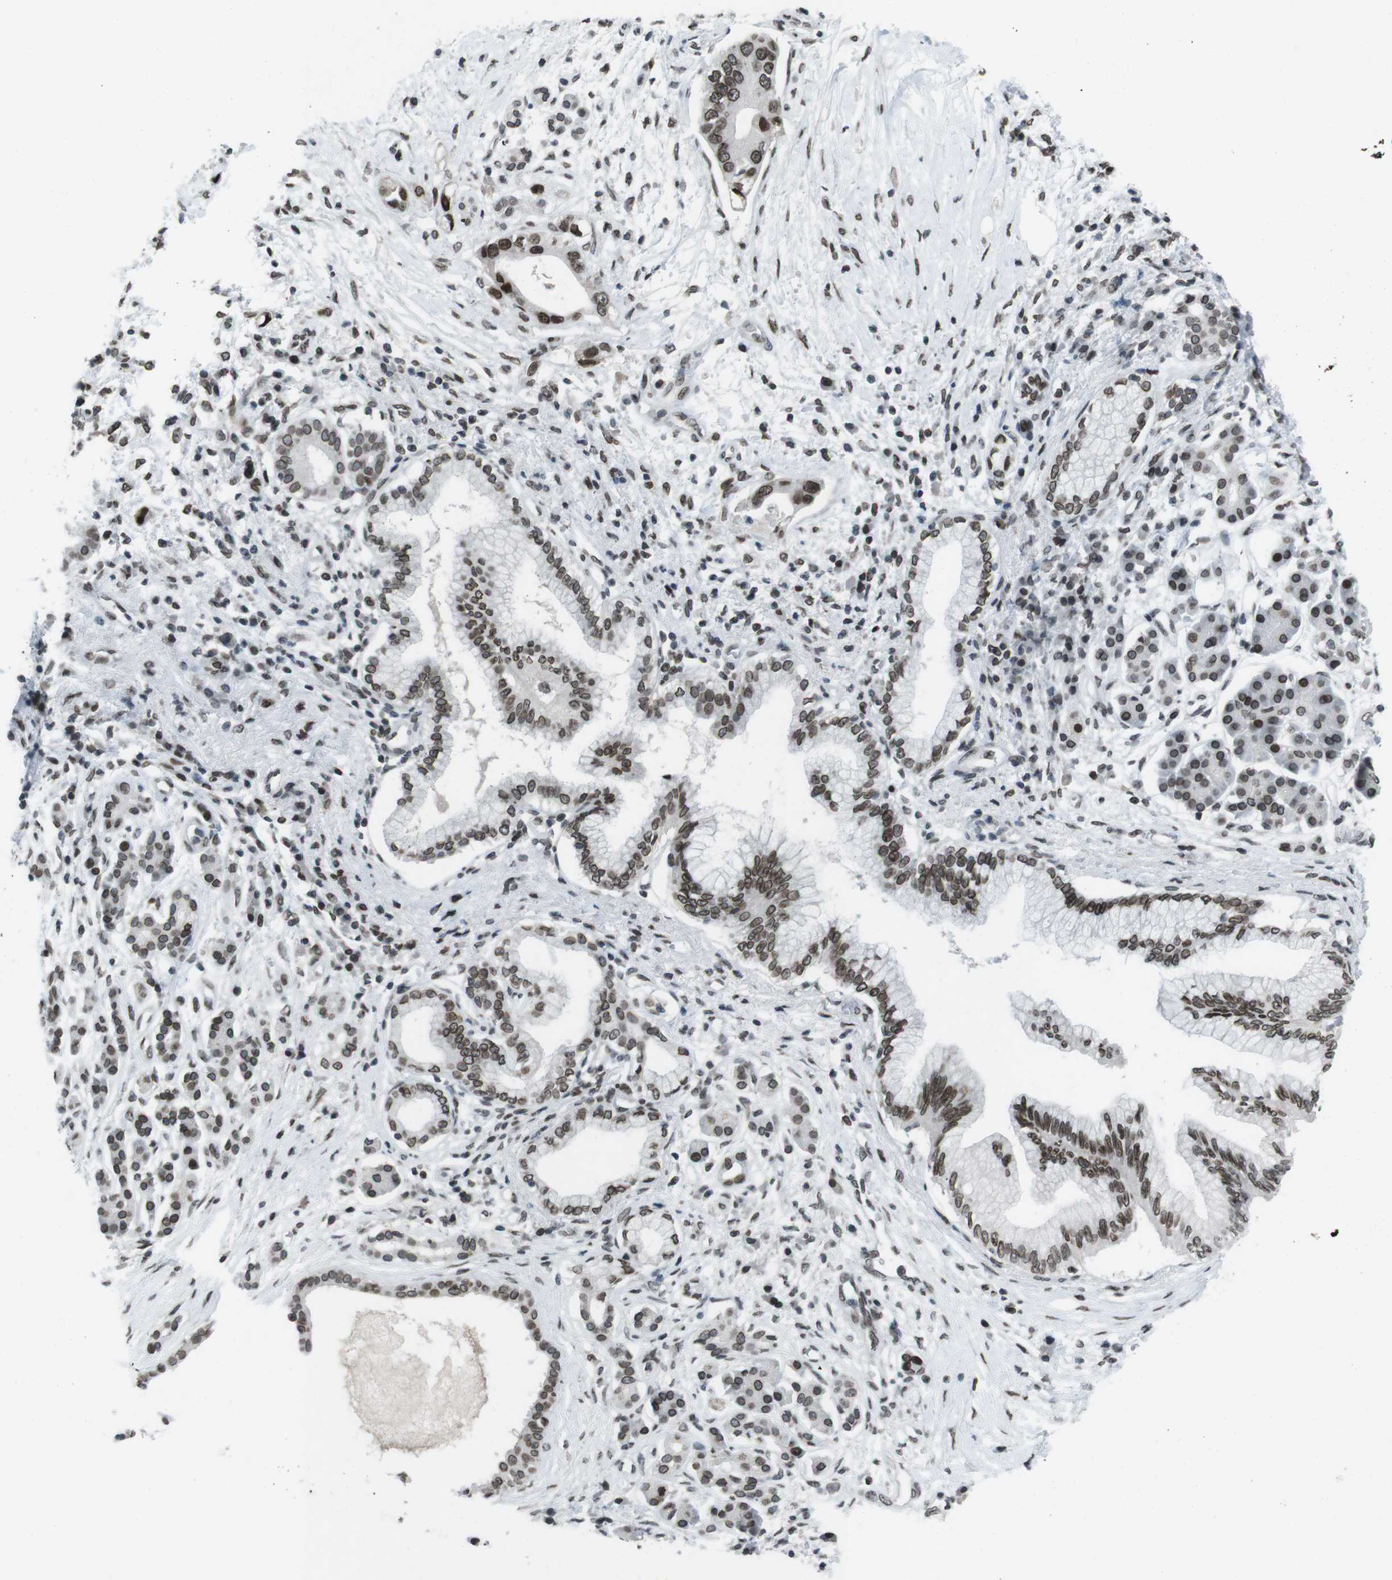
{"staining": {"intensity": "strong", "quantity": ">75%", "location": "cytoplasmic/membranous,nuclear"}, "tissue": "pancreatic cancer", "cell_type": "Tumor cells", "image_type": "cancer", "snomed": [{"axis": "morphology", "description": "Adenocarcinoma, NOS"}, {"axis": "topography", "description": "Pancreas"}], "caption": "DAB (3,3'-diaminobenzidine) immunohistochemical staining of human adenocarcinoma (pancreatic) demonstrates strong cytoplasmic/membranous and nuclear protein positivity in approximately >75% of tumor cells. (DAB IHC, brown staining for protein, blue staining for nuclei).", "gene": "MAD1L1", "patient": {"sex": "male", "age": 77}}